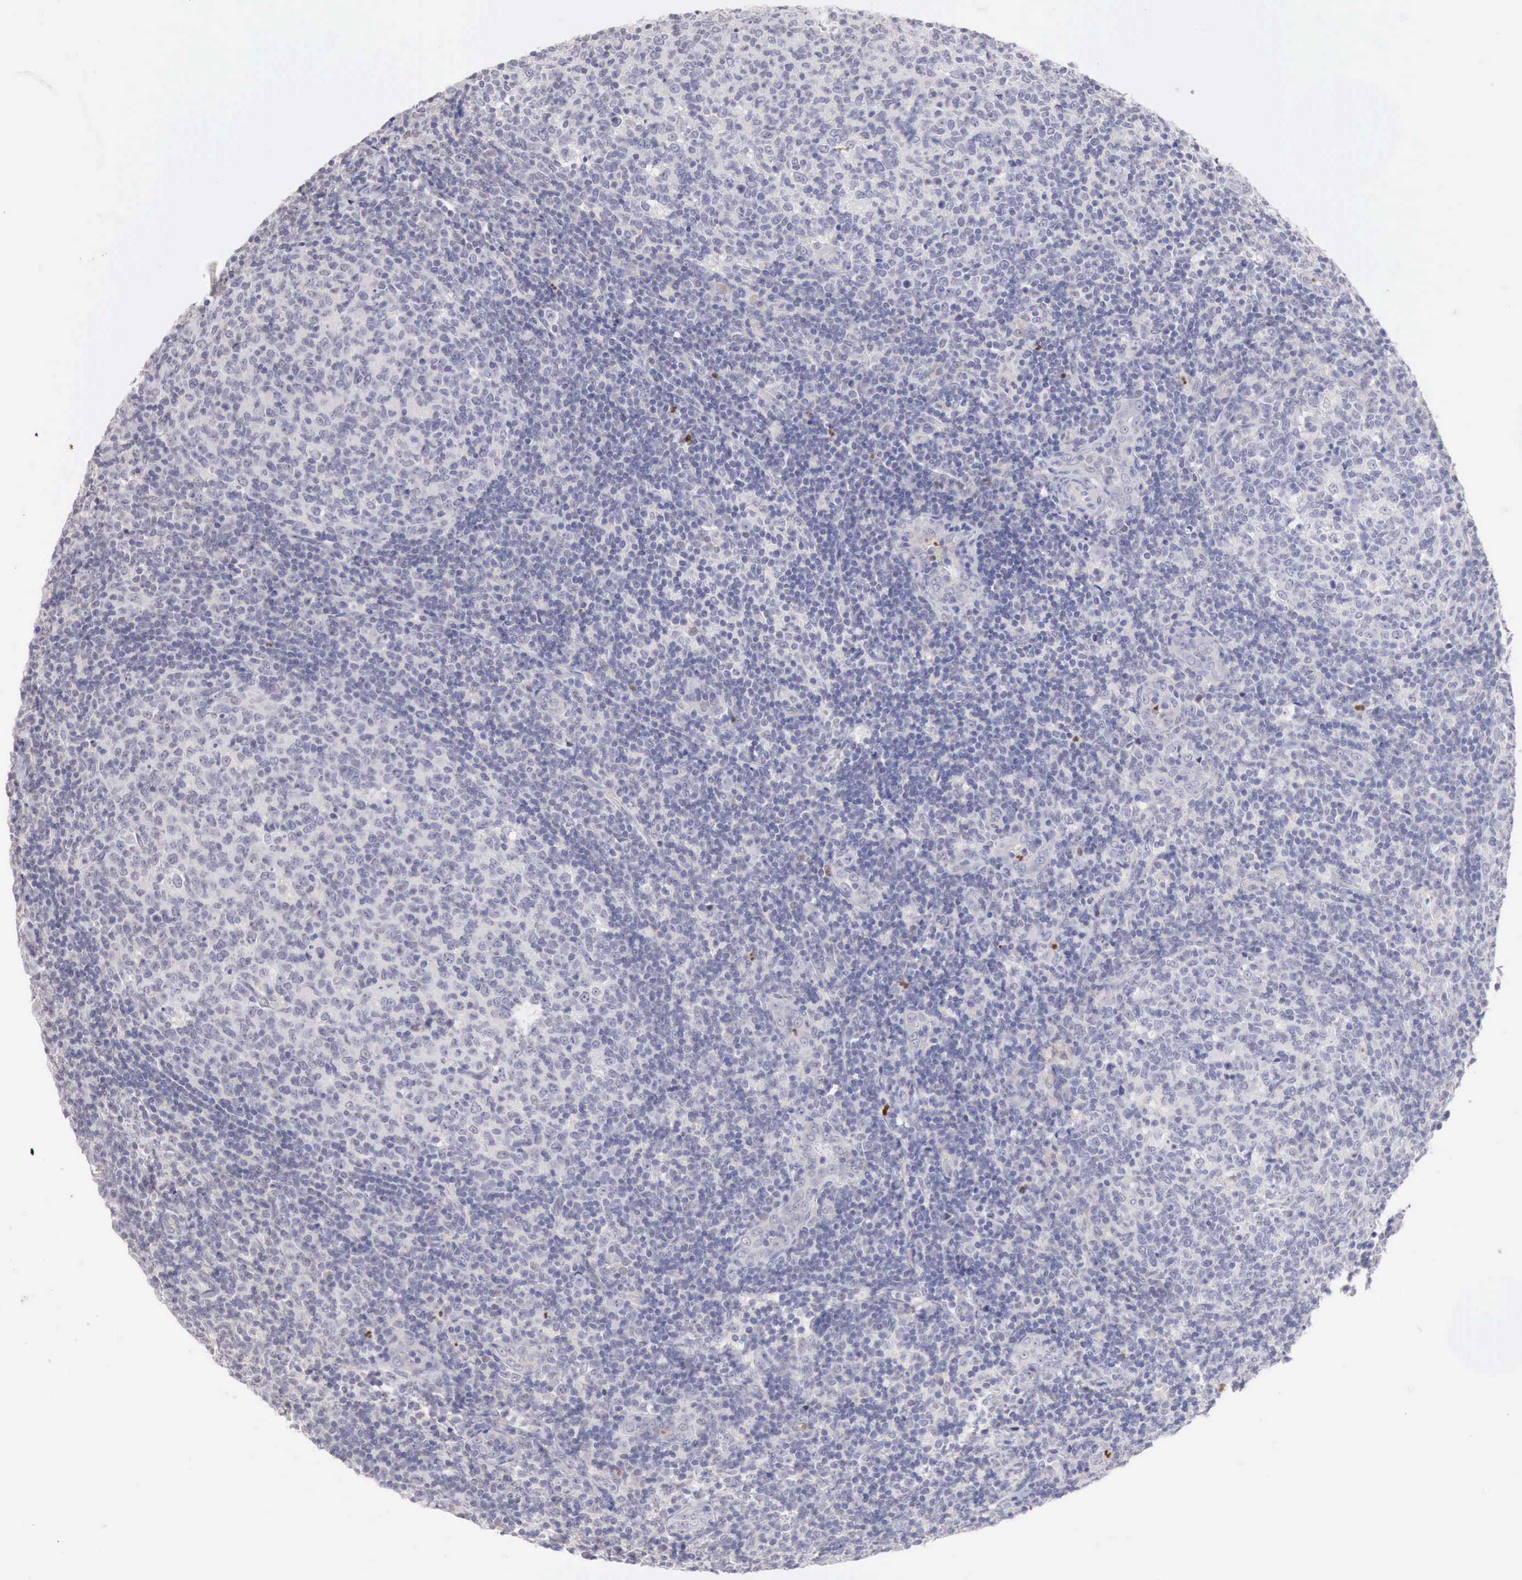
{"staining": {"intensity": "negative", "quantity": "none", "location": "none"}, "tissue": "tonsil", "cell_type": "Germinal center cells", "image_type": "normal", "snomed": [{"axis": "morphology", "description": "Normal tissue, NOS"}, {"axis": "topography", "description": "Tonsil"}], "caption": "Germinal center cells are negative for brown protein staining in benign tonsil. (Brightfield microscopy of DAB immunohistochemistry at high magnification).", "gene": "TRIM13", "patient": {"sex": "female", "age": 3}}